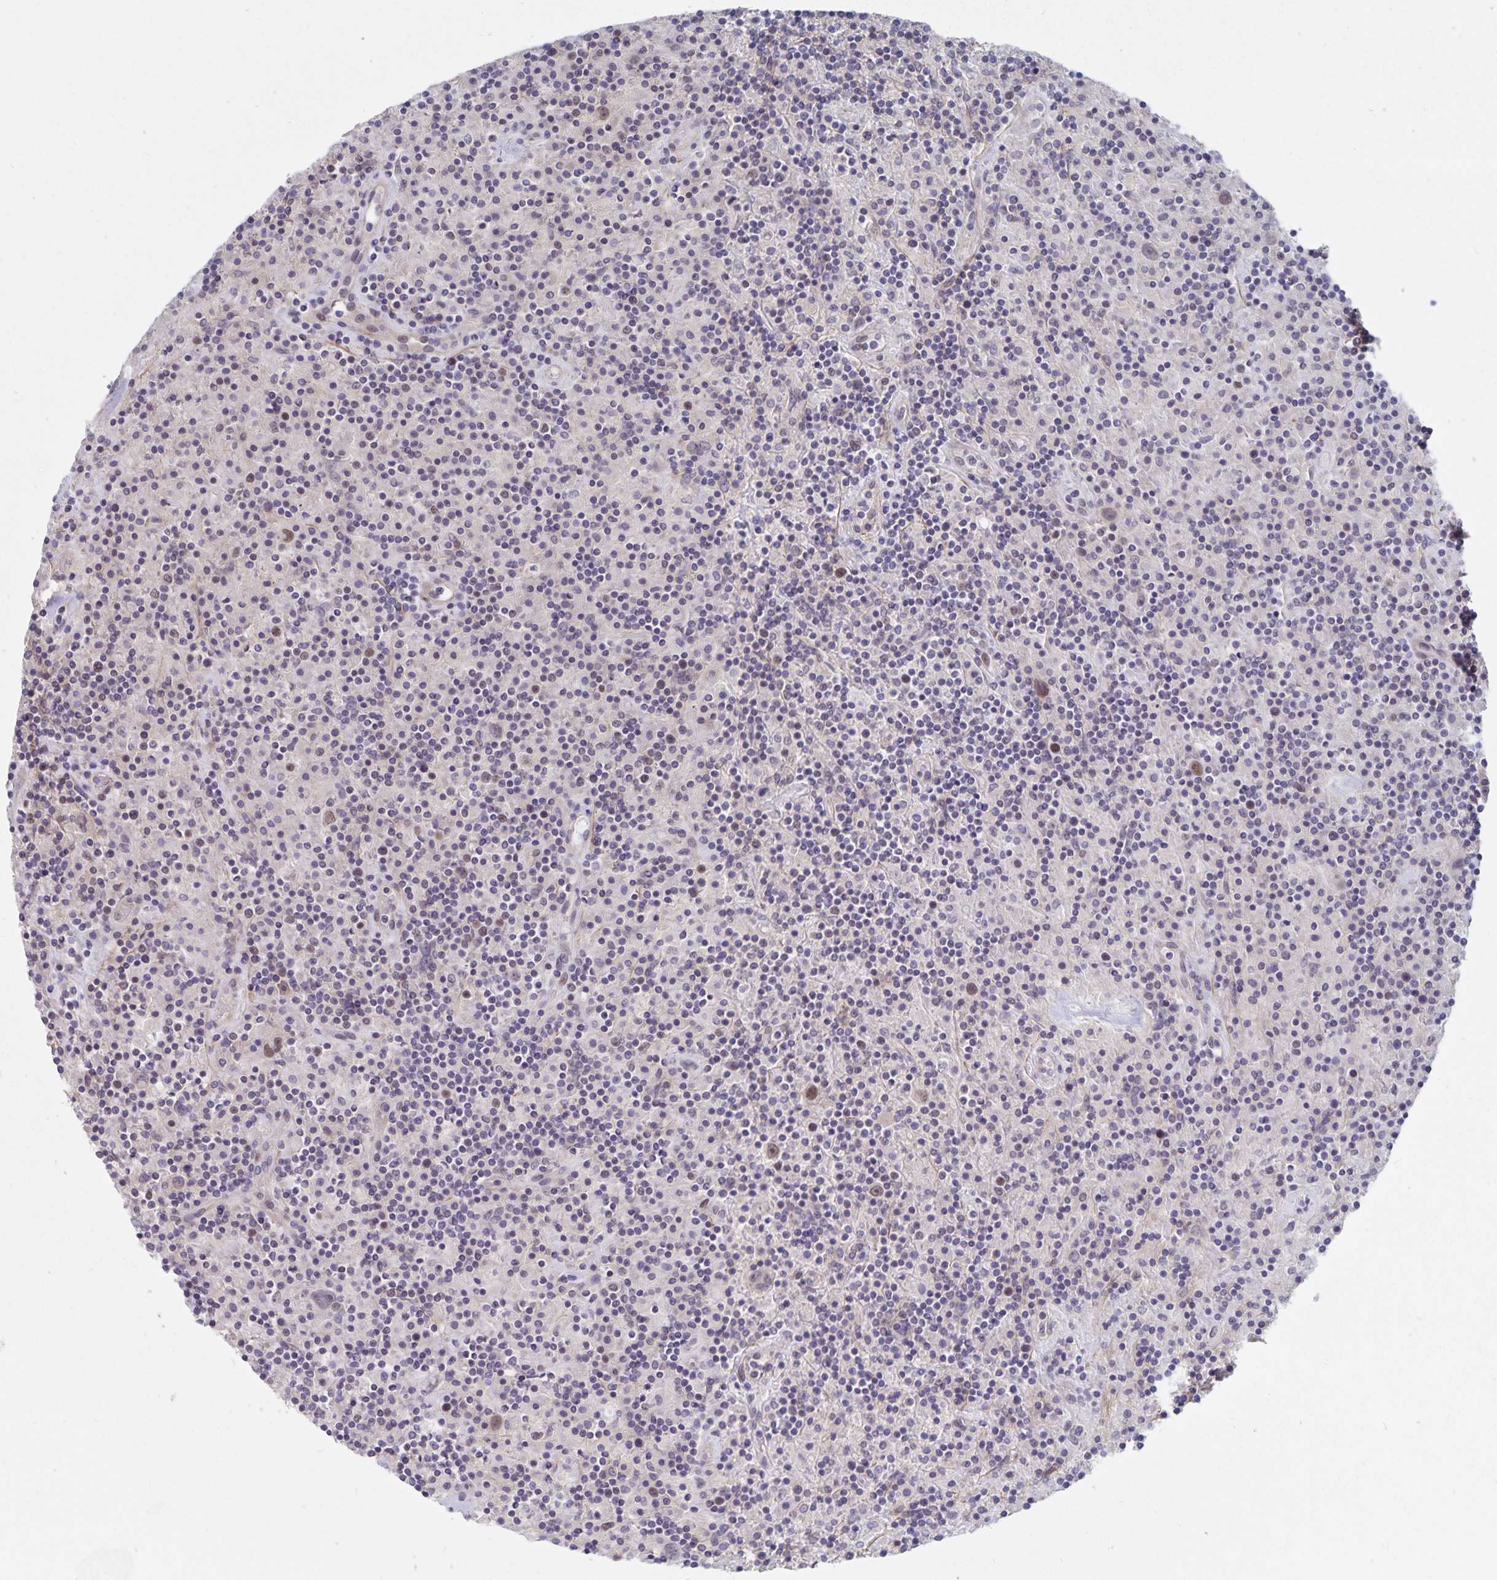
{"staining": {"intensity": "moderate", "quantity": "25%-75%", "location": "nuclear"}, "tissue": "lymphoma", "cell_type": "Tumor cells", "image_type": "cancer", "snomed": [{"axis": "morphology", "description": "Hodgkin's disease, NOS"}, {"axis": "topography", "description": "Lymph node"}], "caption": "Protein expression analysis of lymphoma shows moderate nuclear positivity in about 25%-75% of tumor cells. (Brightfield microscopy of DAB IHC at high magnification).", "gene": "BAG6", "patient": {"sex": "male", "age": 70}}